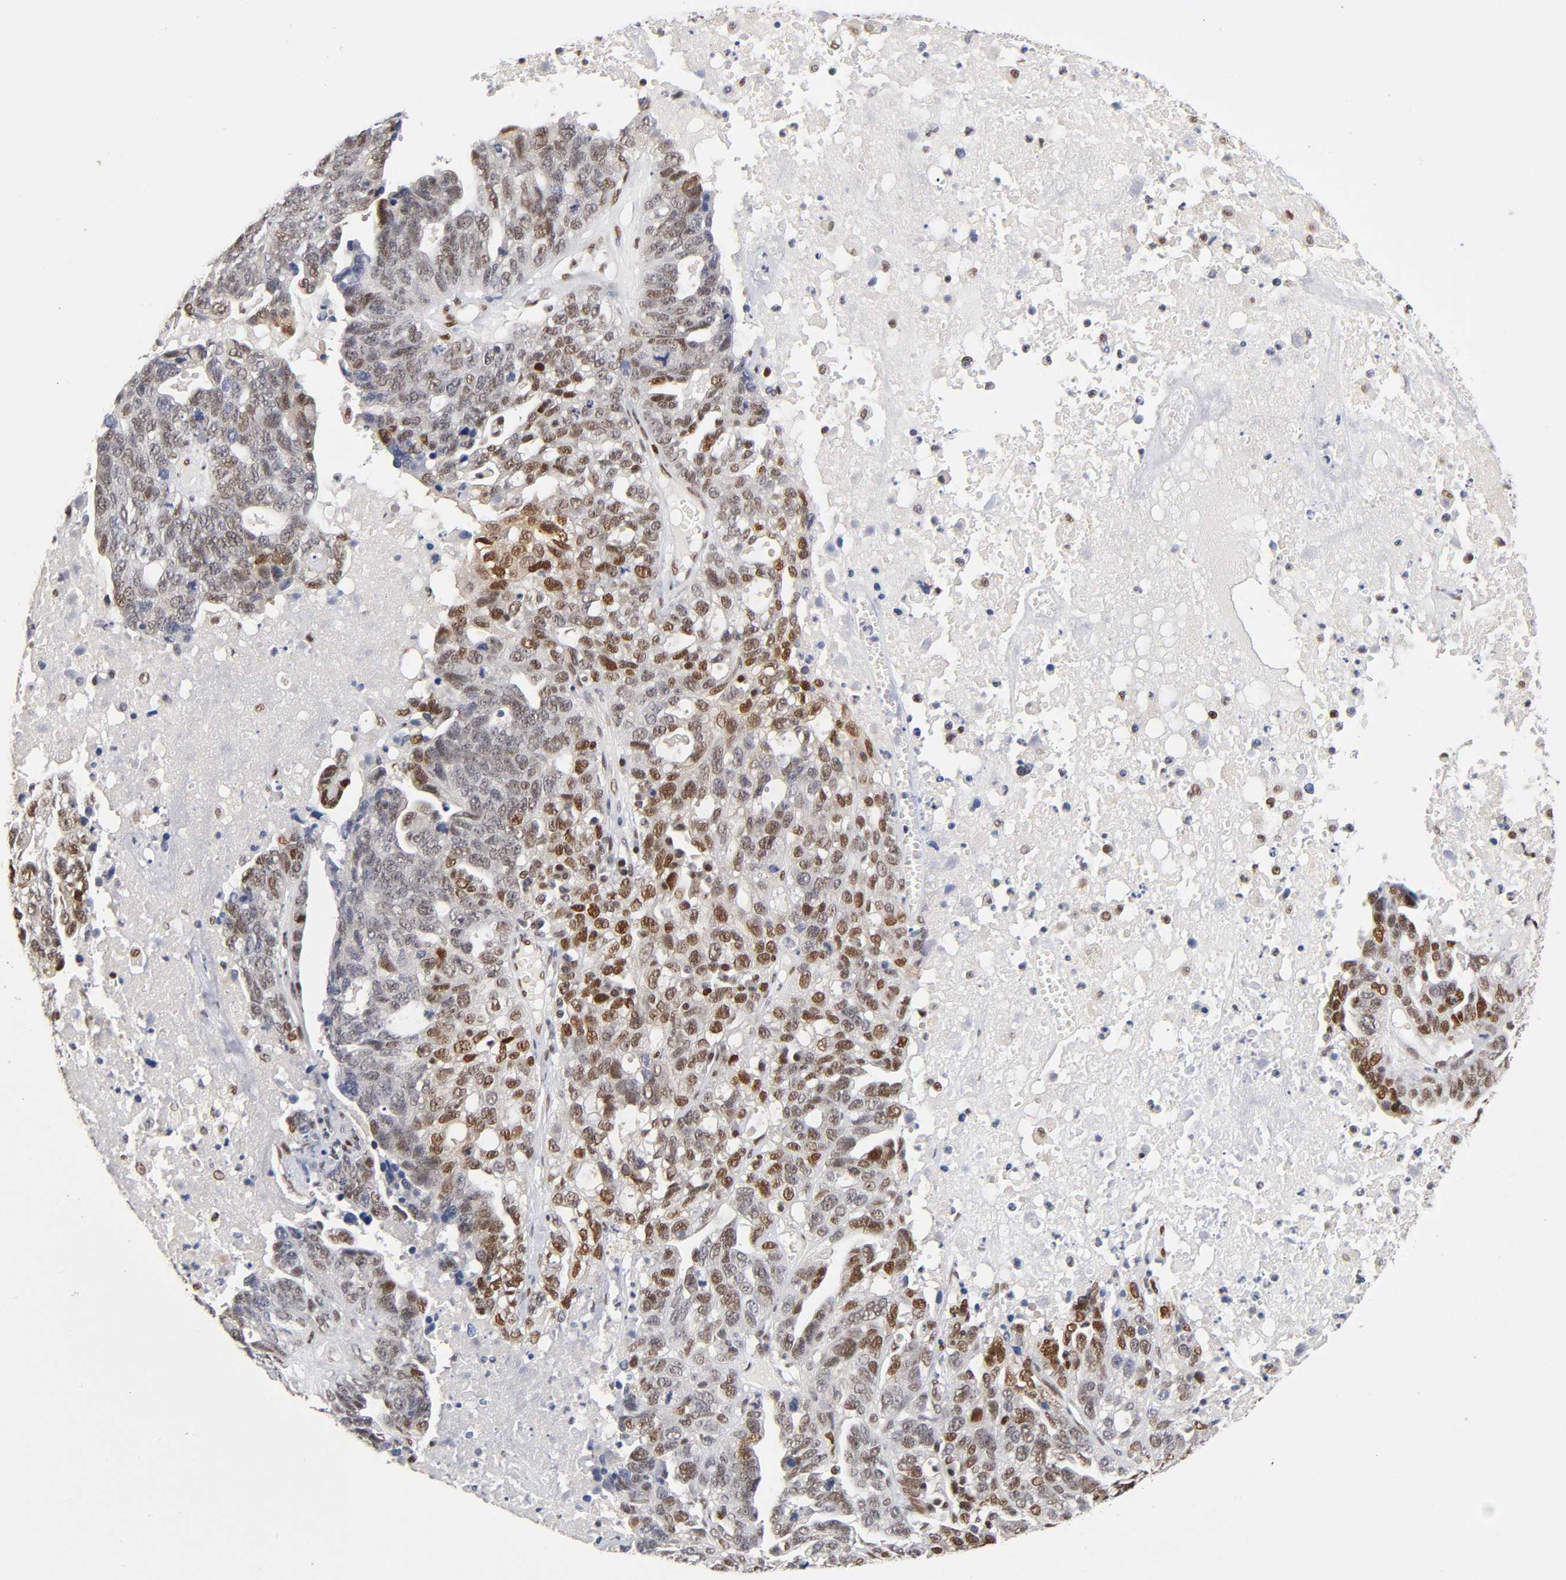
{"staining": {"intensity": "strong", "quantity": ">75%", "location": "nuclear"}, "tissue": "ovarian cancer", "cell_type": "Tumor cells", "image_type": "cancer", "snomed": [{"axis": "morphology", "description": "Cystadenocarcinoma, serous, NOS"}, {"axis": "topography", "description": "Ovary"}], "caption": "DAB immunohistochemical staining of ovarian cancer (serous cystadenocarcinoma) demonstrates strong nuclear protein positivity in approximately >75% of tumor cells.", "gene": "NR3C1", "patient": {"sex": "female", "age": 71}}